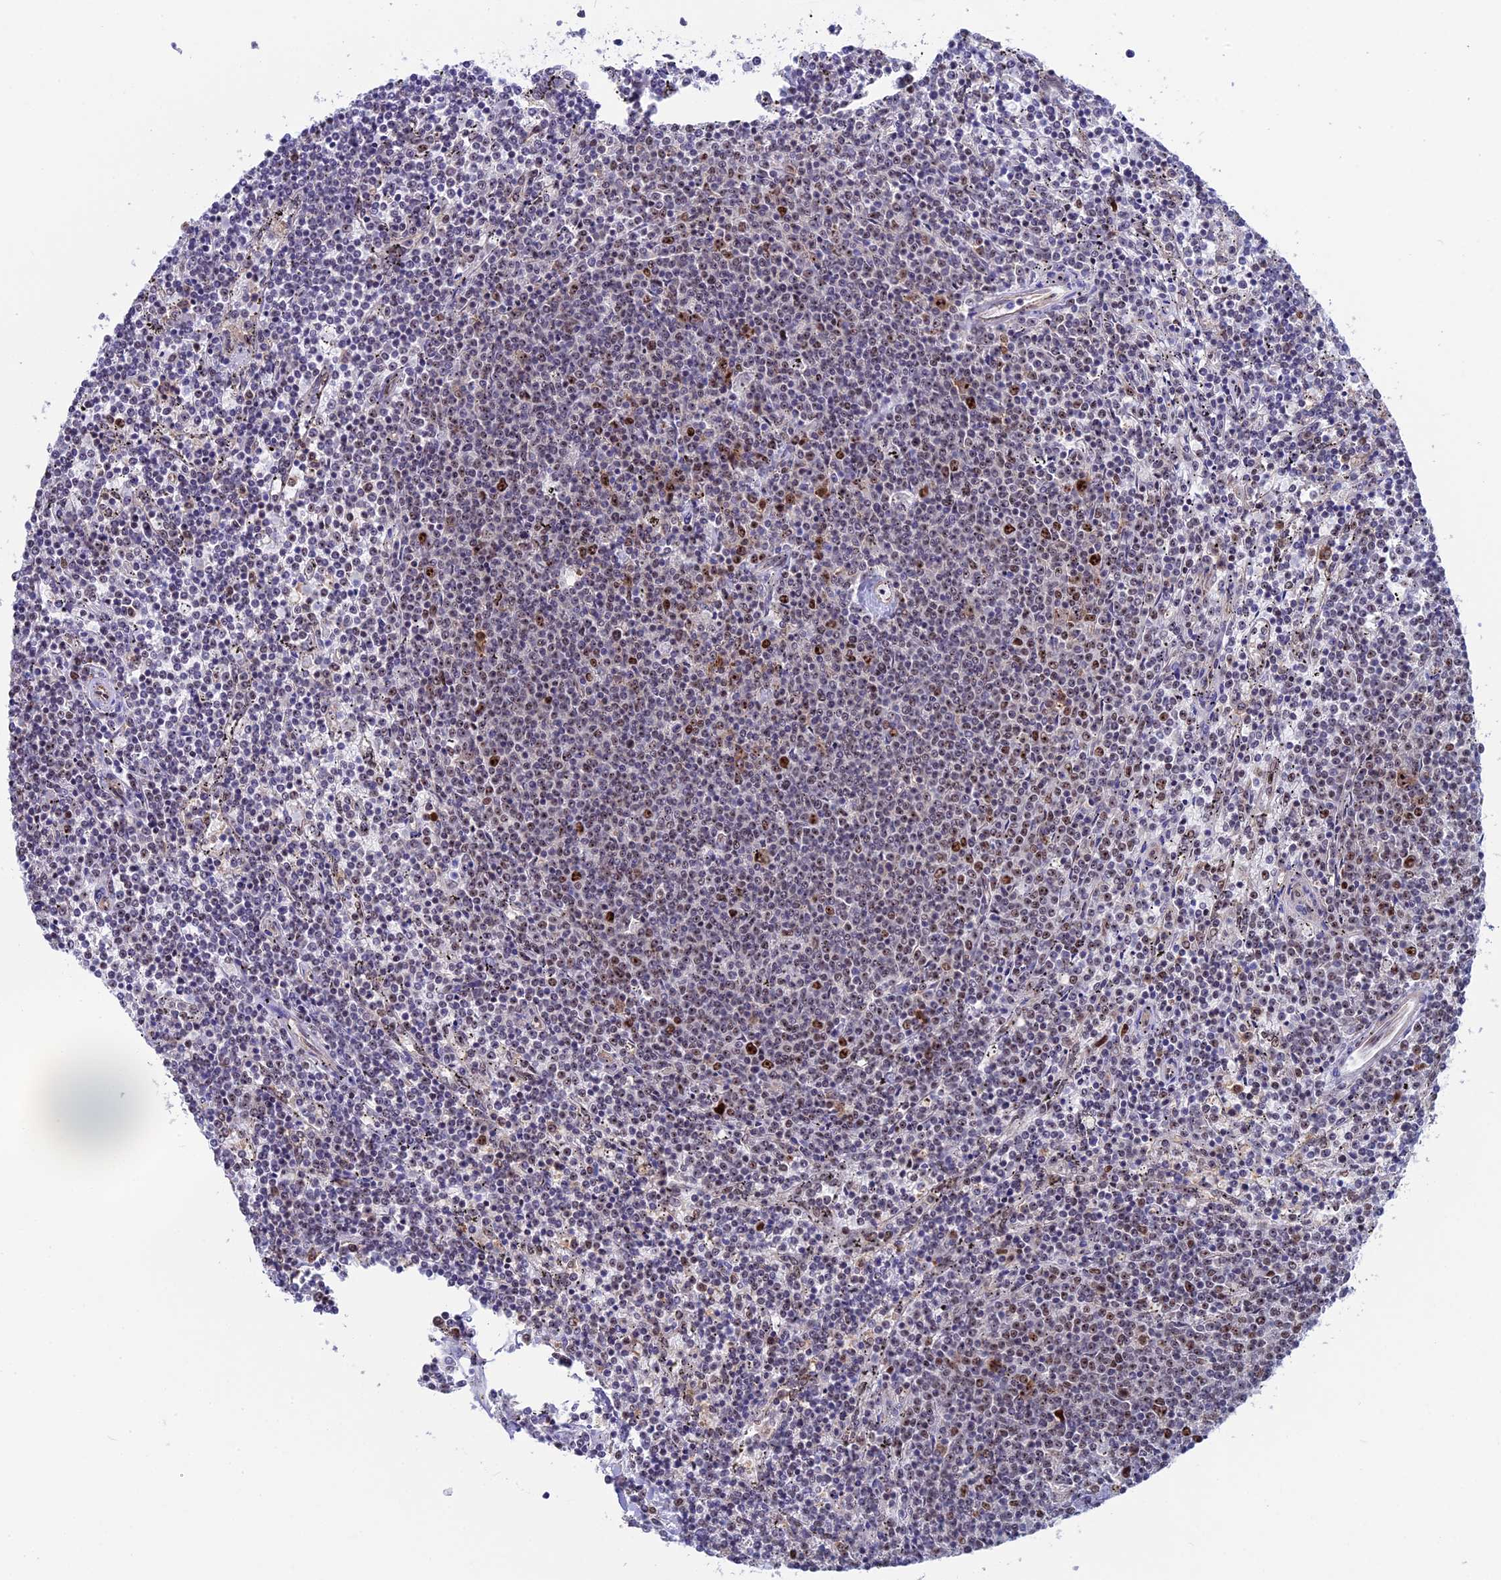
{"staining": {"intensity": "negative", "quantity": "none", "location": "none"}, "tissue": "lymphoma", "cell_type": "Tumor cells", "image_type": "cancer", "snomed": [{"axis": "morphology", "description": "Malignant lymphoma, non-Hodgkin's type, Low grade"}, {"axis": "topography", "description": "Spleen"}], "caption": "This photomicrograph is of lymphoma stained with immunohistochemistry (IHC) to label a protein in brown with the nuclei are counter-stained blue. There is no staining in tumor cells. (DAB IHC with hematoxylin counter stain).", "gene": "CCDC86", "patient": {"sex": "female", "age": 50}}